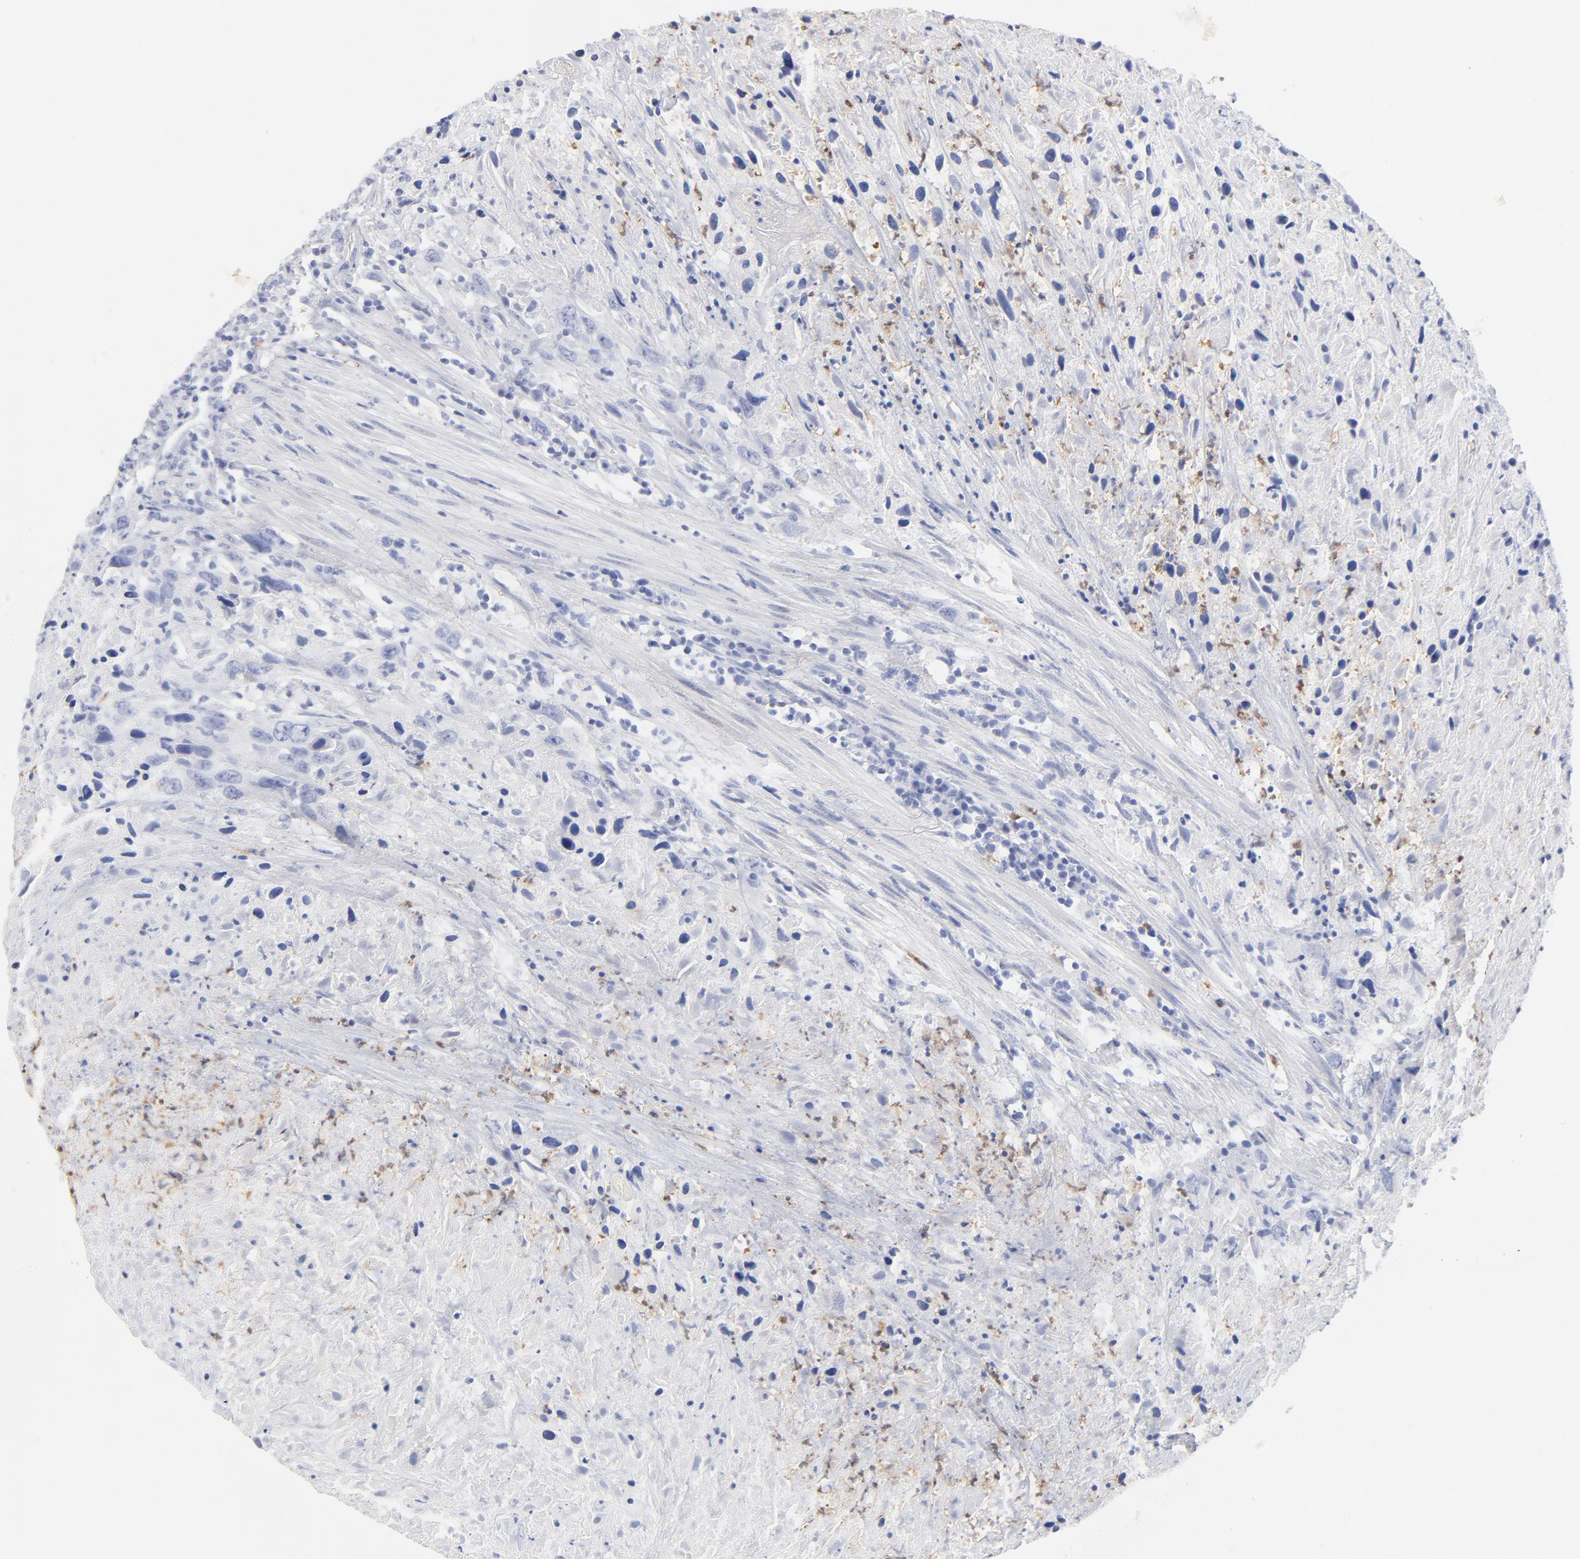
{"staining": {"intensity": "negative", "quantity": "none", "location": "none"}, "tissue": "urothelial cancer", "cell_type": "Tumor cells", "image_type": "cancer", "snomed": [{"axis": "morphology", "description": "Urothelial carcinoma, High grade"}, {"axis": "topography", "description": "Urinary bladder"}], "caption": "High magnification brightfield microscopy of high-grade urothelial carcinoma stained with DAB (brown) and counterstained with hematoxylin (blue): tumor cells show no significant staining.", "gene": "ARG1", "patient": {"sex": "male", "age": 61}}